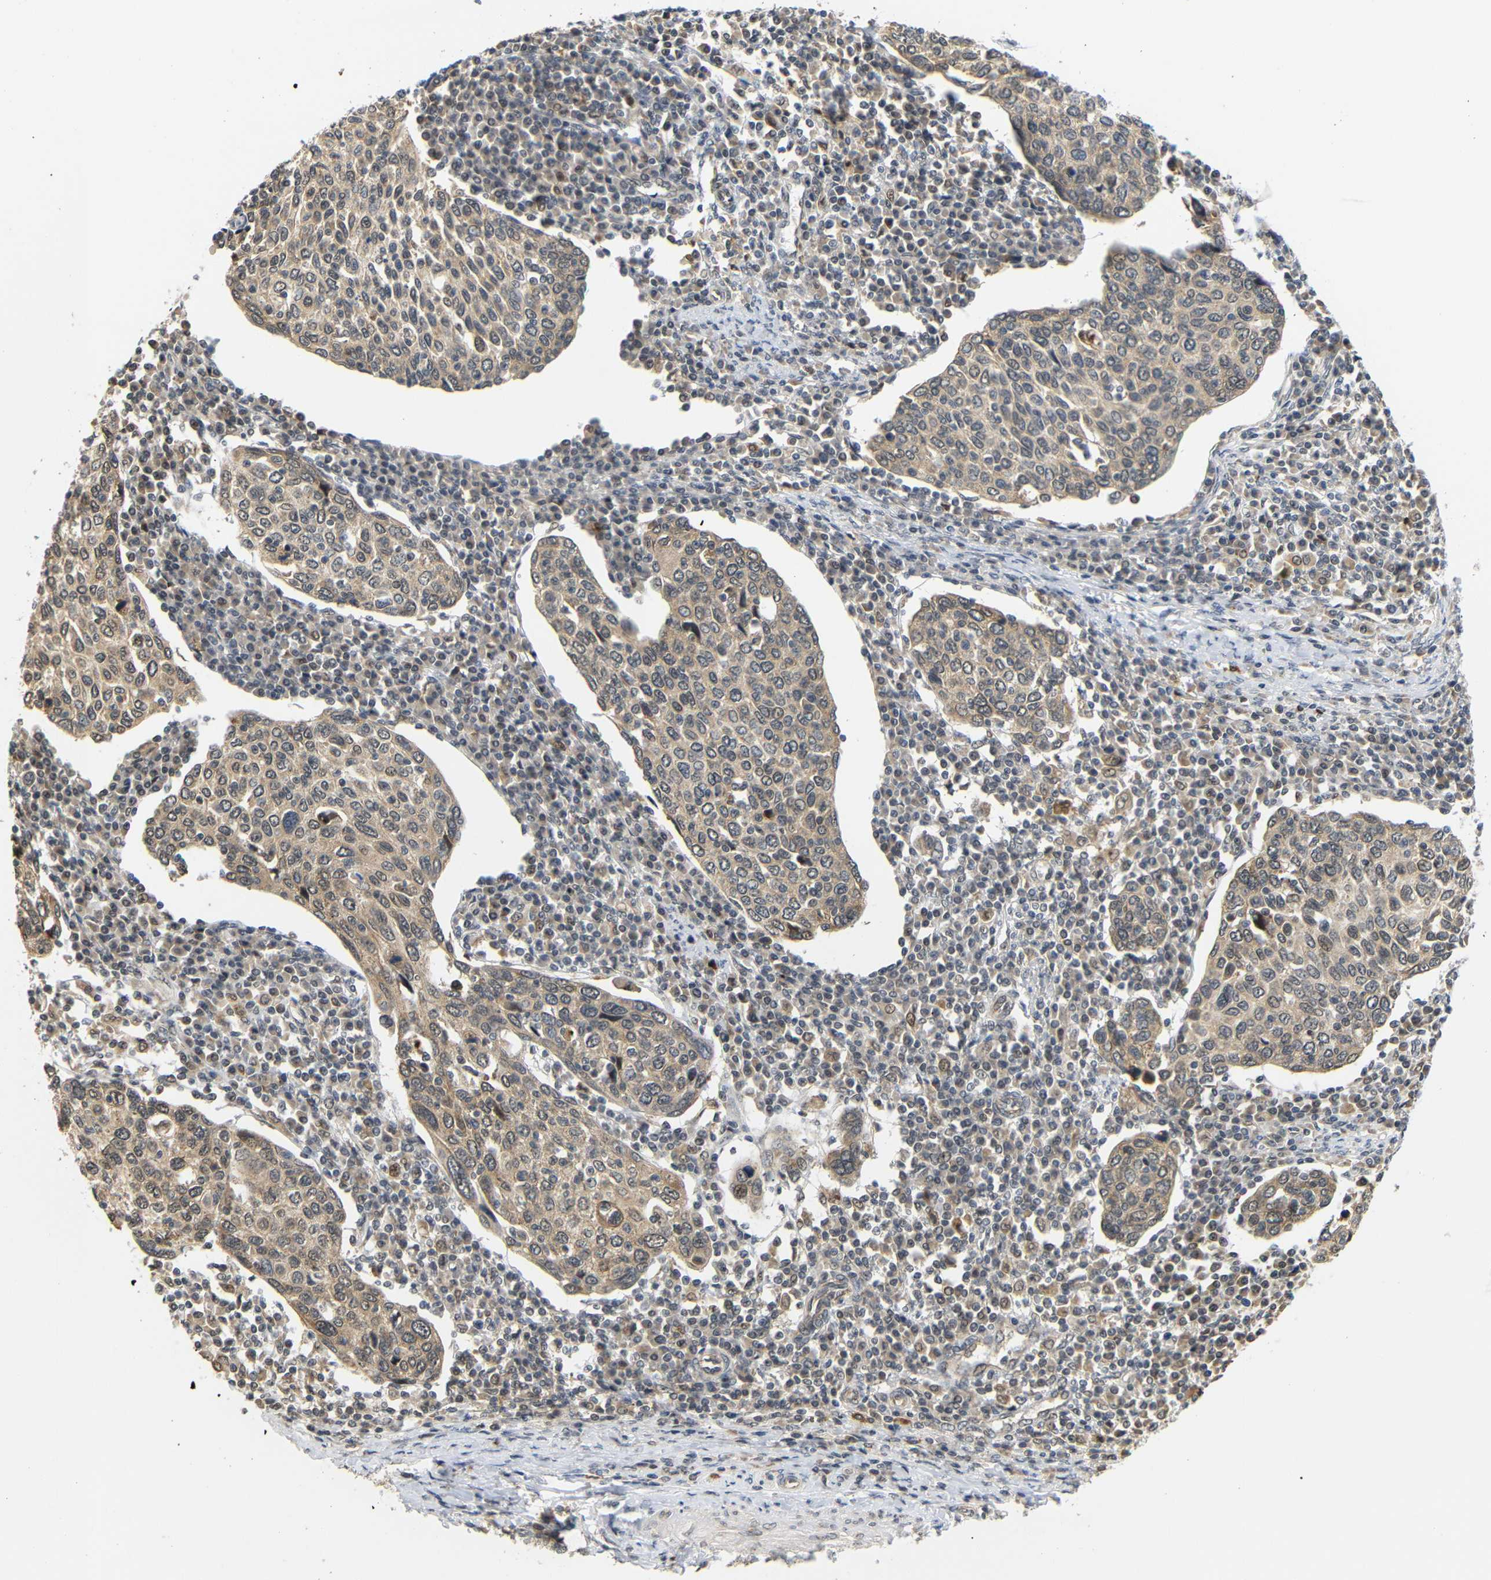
{"staining": {"intensity": "moderate", "quantity": ">75%", "location": "cytoplasmic/membranous"}, "tissue": "cervical cancer", "cell_type": "Tumor cells", "image_type": "cancer", "snomed": [{"axis": "morphology", "description": "Squamous cell carcinoma, NOS"}, {"axis": "topography", "description": "Cervix"}], "caption": "Immunohistochemical staining of squamous cell carcinoma (cervical) exhibits medium levels of moderate cytoplasmic/membranous protein positivity in about >75% of tumor cells. The protein is stained brown, and the nuclei are stained in blue (DAB (3,3'-diaminobenzidine) IHC with brightfield microscopy, high magnification).", "gene": "GJA5", "patient": {"sex": "female", "age": 40}}